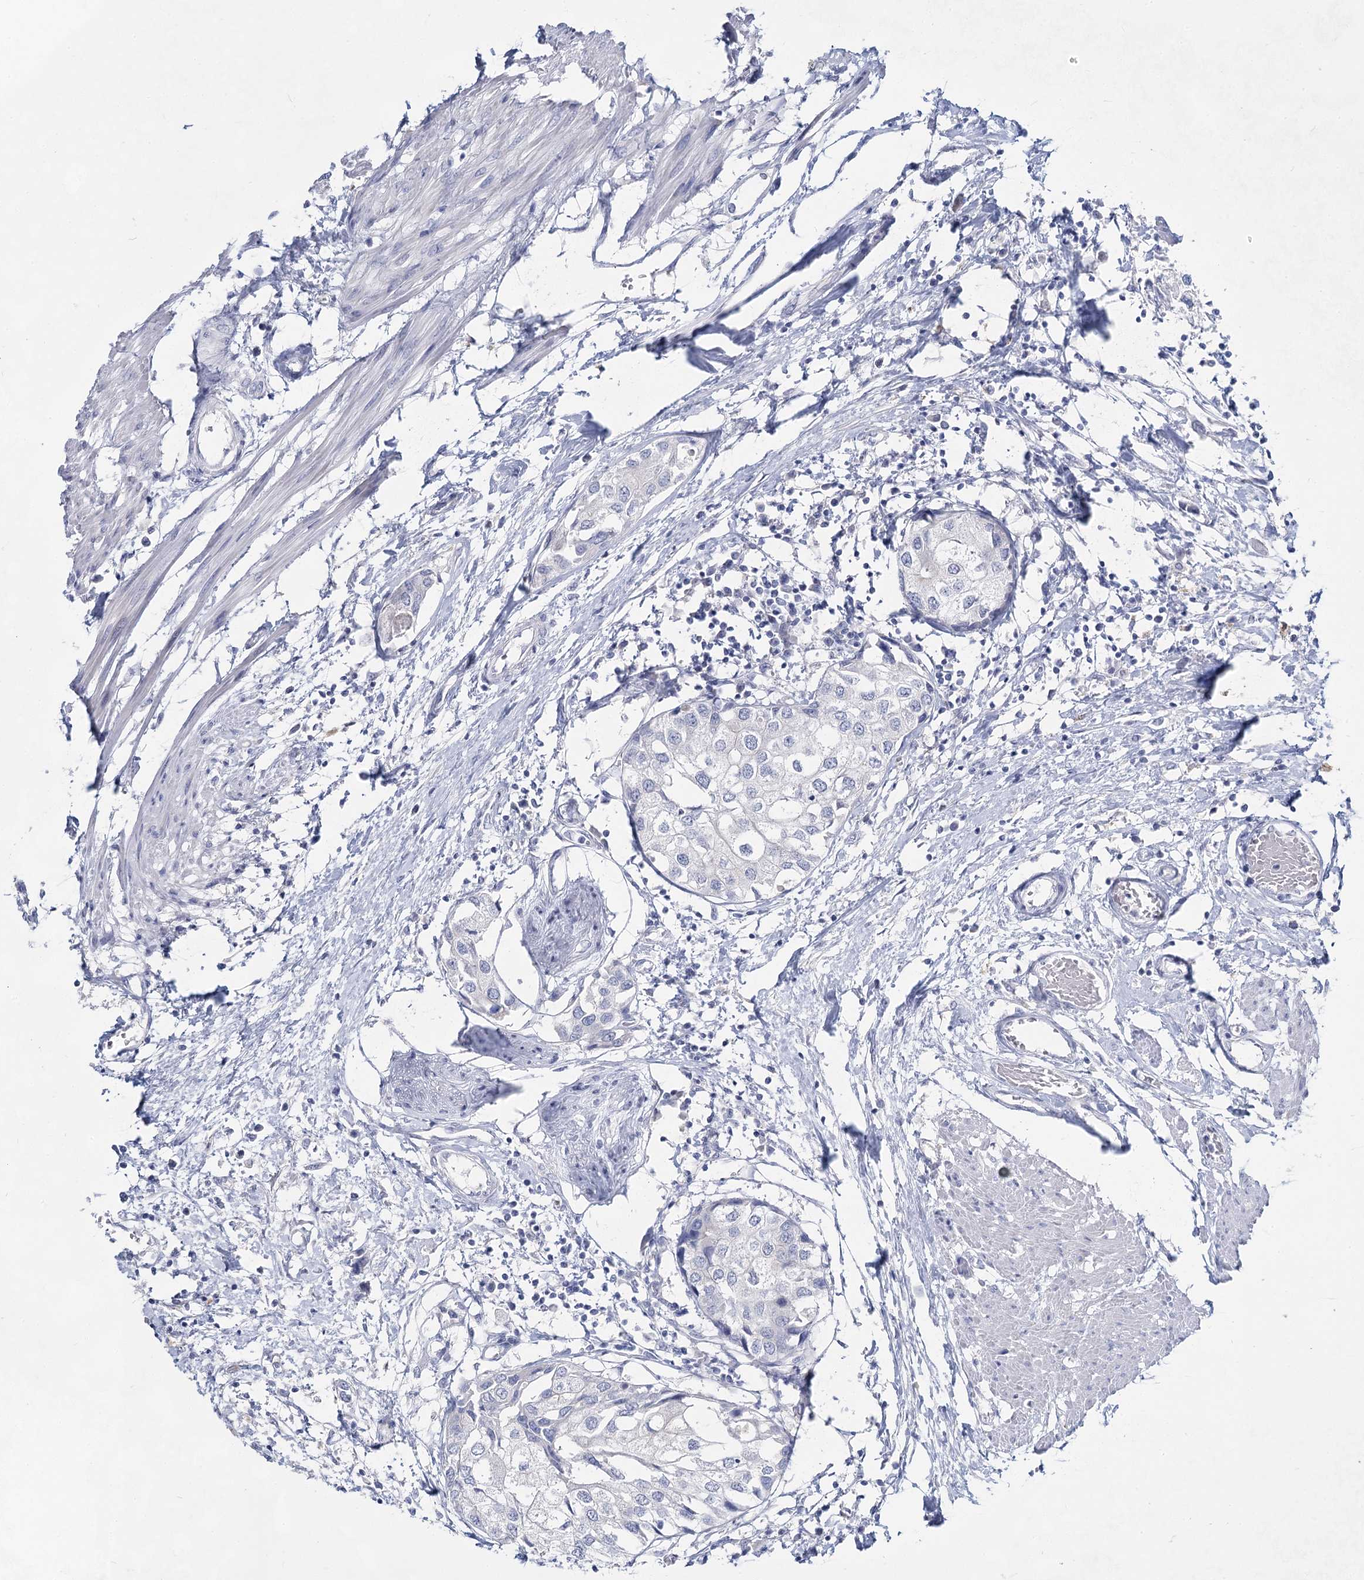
{"staining": {"intensity": "negative", "quantity": "none", "location": "none"}, "tissue": "urothelial cancer", "cell_type": "Tumor cells", "image_type": "cancer", "snomed": [{"axis": "morphology", "description": "Urothelial carcinoma, High grade"}, {"axis": "topography", "description": "Urinary bladder"}], "caption": "An immunohistochemistry (IHC) histopathology image of urothelial carcinoma (high-grade) is shown. There is no staining in tumor cells of urothelial carcinoma (high-grade). The staining was performed using DAB to visualize the protein expression in brown, while the nuclei were stained in blue with hematoxylin (Magnification: 20x).", "gene": "SLC17A2", "patient": {"sex": "male", "age": 64}}